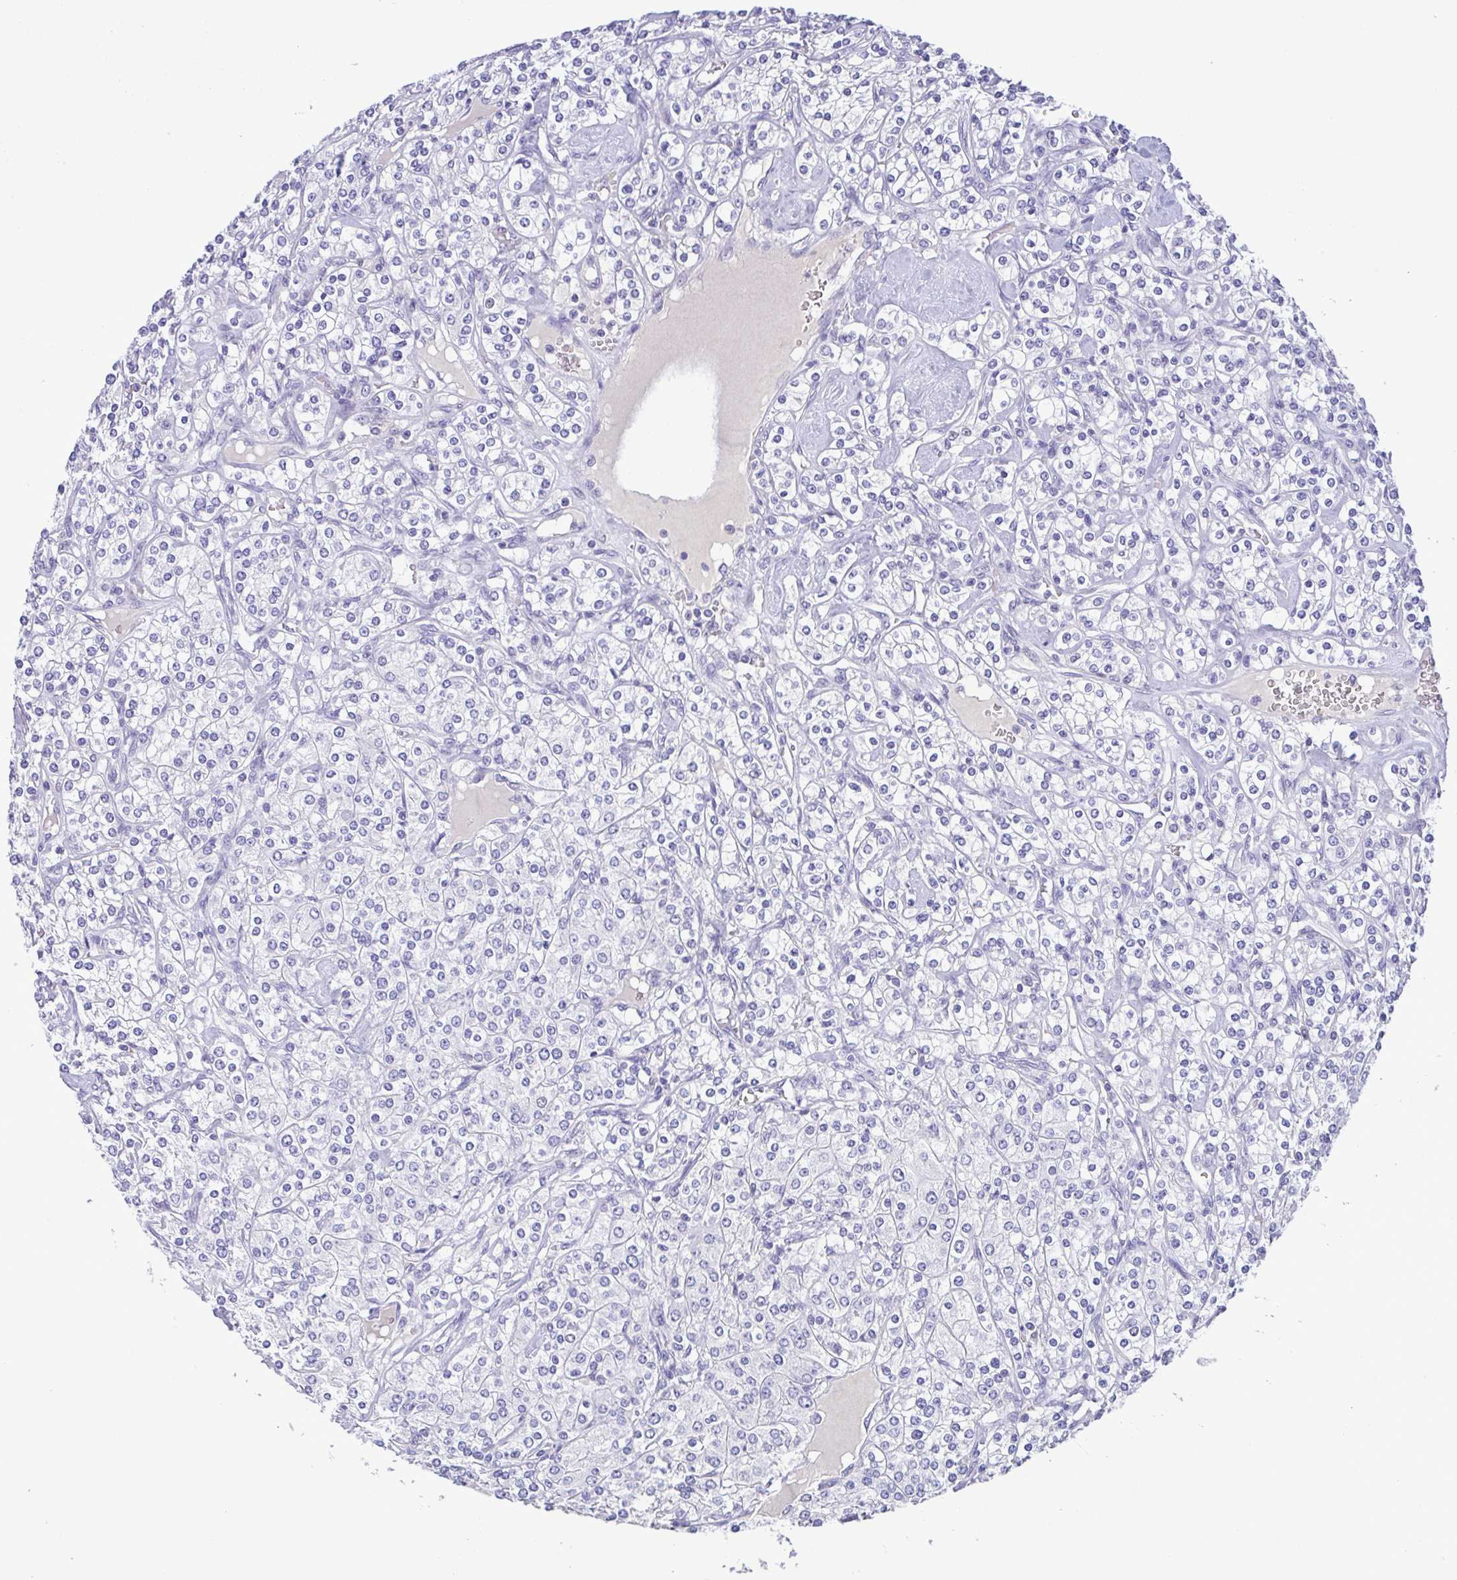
{"staining": {"intensity": "negative", "quantity": "none", "location": "none"}, "tissue": "renal cancer", "cell_type": "Tumor cells", "image_type": "cancer", "snomed": [{"axis": "morphology", "description": "Adenocarcinoma, NOS"}, {"axis": "topography", "description": "Kidney"}], "caption": "This is an immunohistochemistry (IHC) photomicrograph of human renal cancer. There is no staining in tumor cells.", "gene": "TIPIN", "patient": {"sex": "male", "age": 77}}